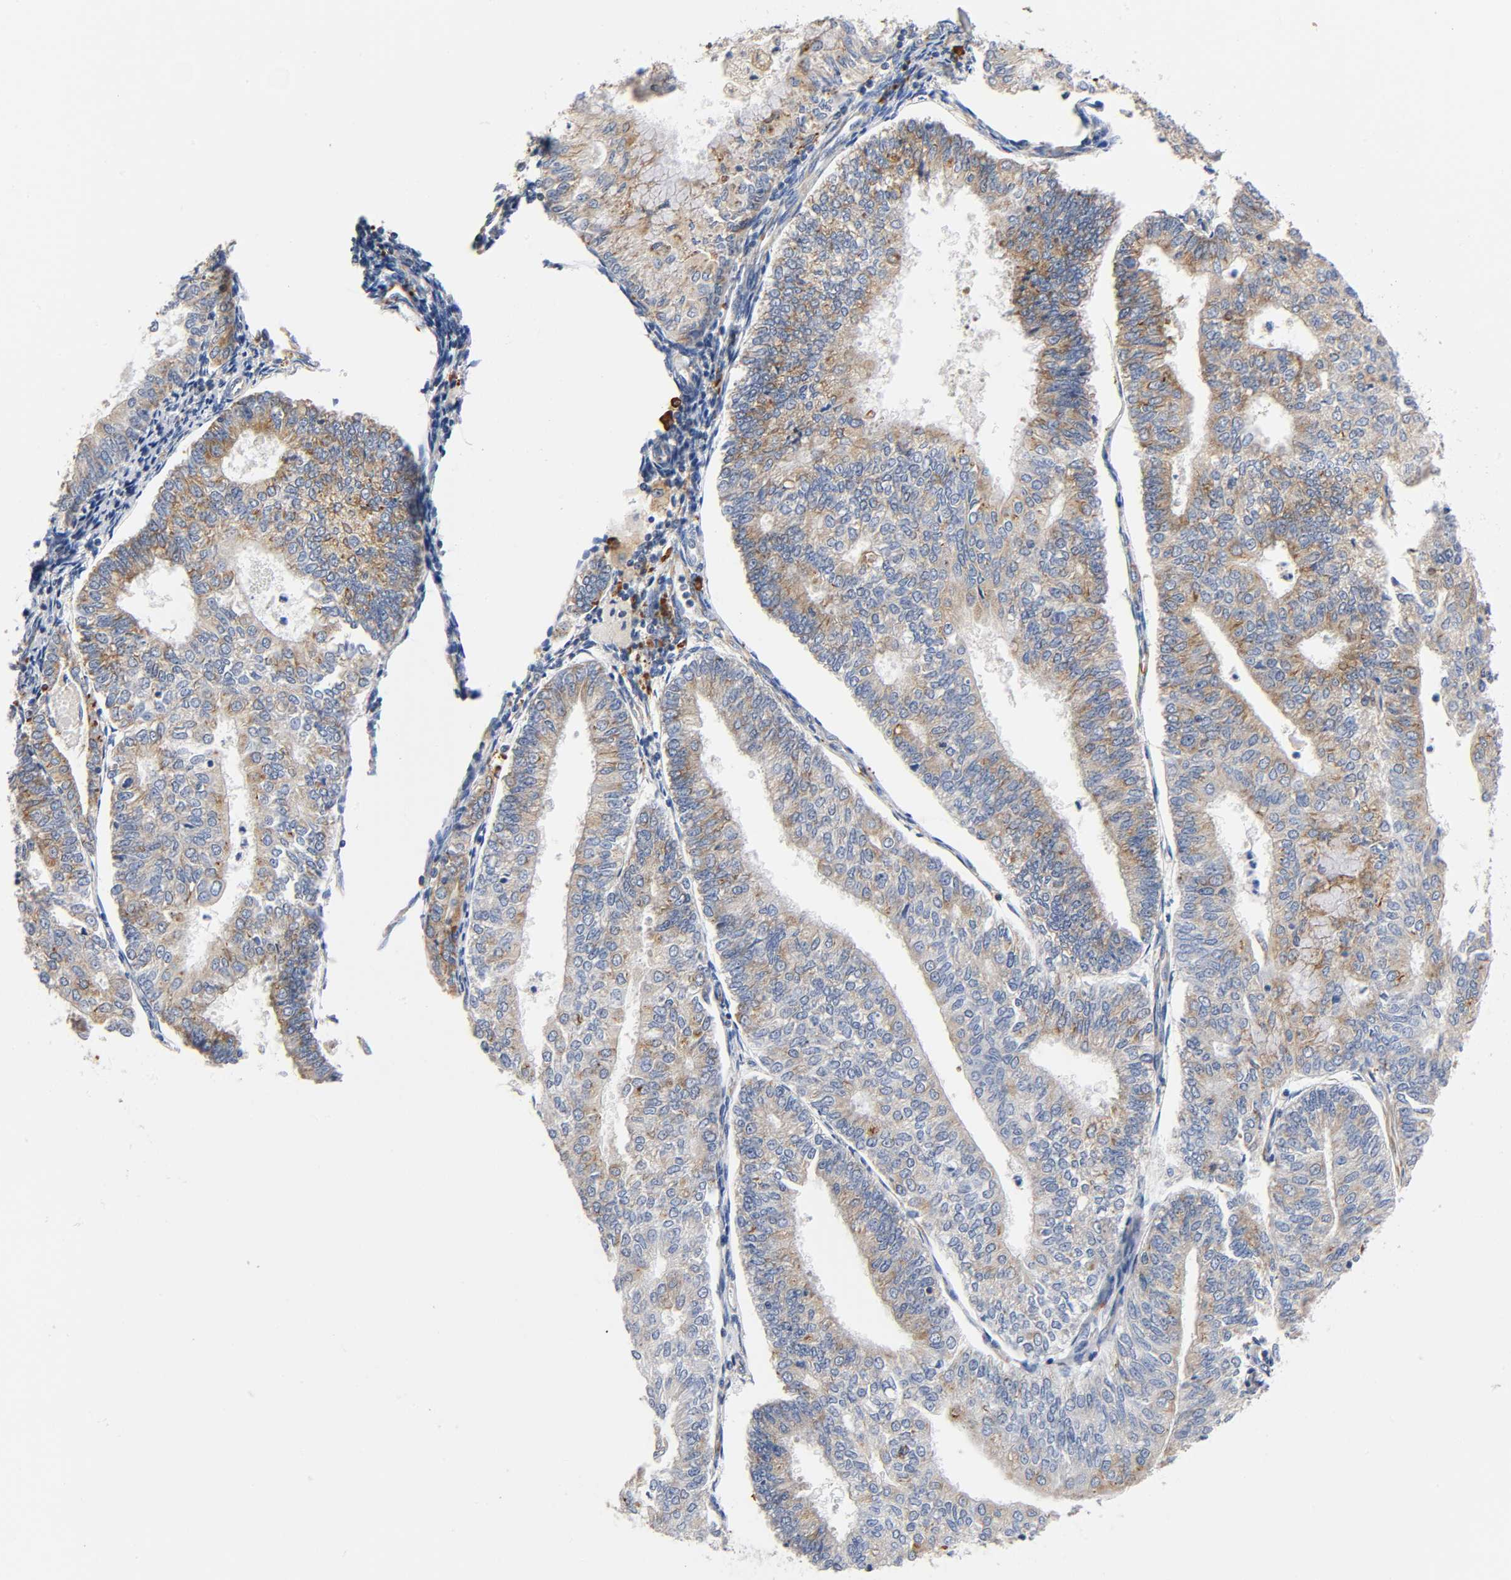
{"staining": {"intensity": "moderate", "quantity": ">75%", "location": "cytoplasmic/membranous"}, "tissue": "endometrial cancer", "cell_type": "Tumor cells", "image_type": "cancer", "snomed": [{"axis": "morphology", "description": "Adenocarcinoma, NOS"}, {"axis": "topography", "description": "Endometrium"}], "caption": "A photomicrograph showing moderate cytoplasmic/membranous positivity in approximately >75% of tumor cells in adenocarcinoma (endometrial), as visualized by brown immunohistochemical staining.", "gene": "UCKL1", "patient": {"sex": "female", "age": 59}}